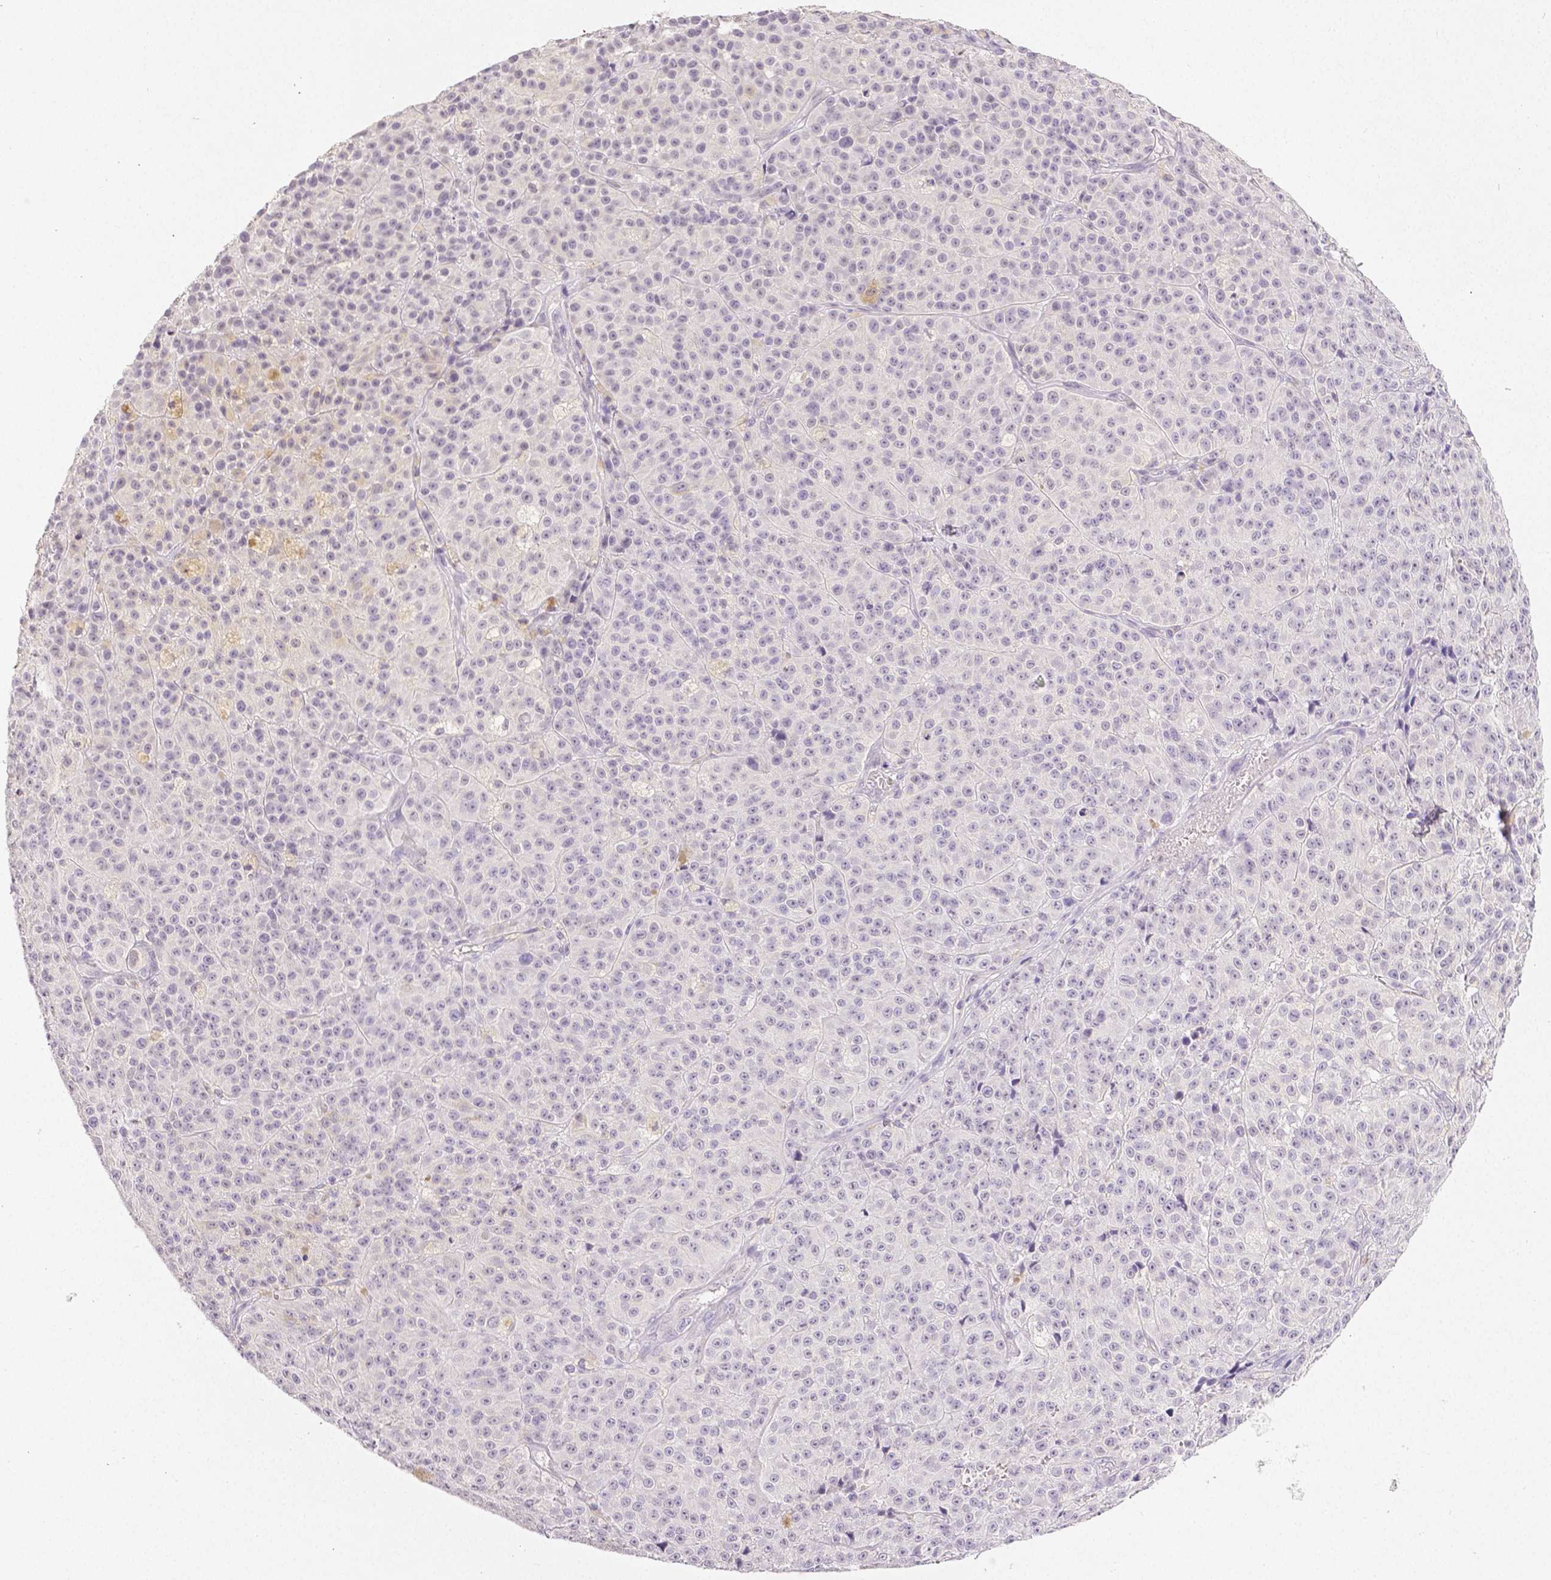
{"staining": {"intensity": "strong", "quantity": "<25%", "location": "cytoplasmic/membranous"}, "tissue": "melanoma", "cell_type": "Tumor cells", "image_type": "cancer", "snomed": [{"axis": "morphology", "description": "Malignant melanoma, NOS"}, {"axis": "topography", "description": "Skin"}], "caption": "This histopathology image shows malignant melanoma stained with IHC to label a protein in brown. The cytoplasmic/membranous of tumor cells show strong positivity for the protein. Nuclei are counter-stained blue.", "gene": "OCLN", "patient": {"sex": "female", "age": 58}}